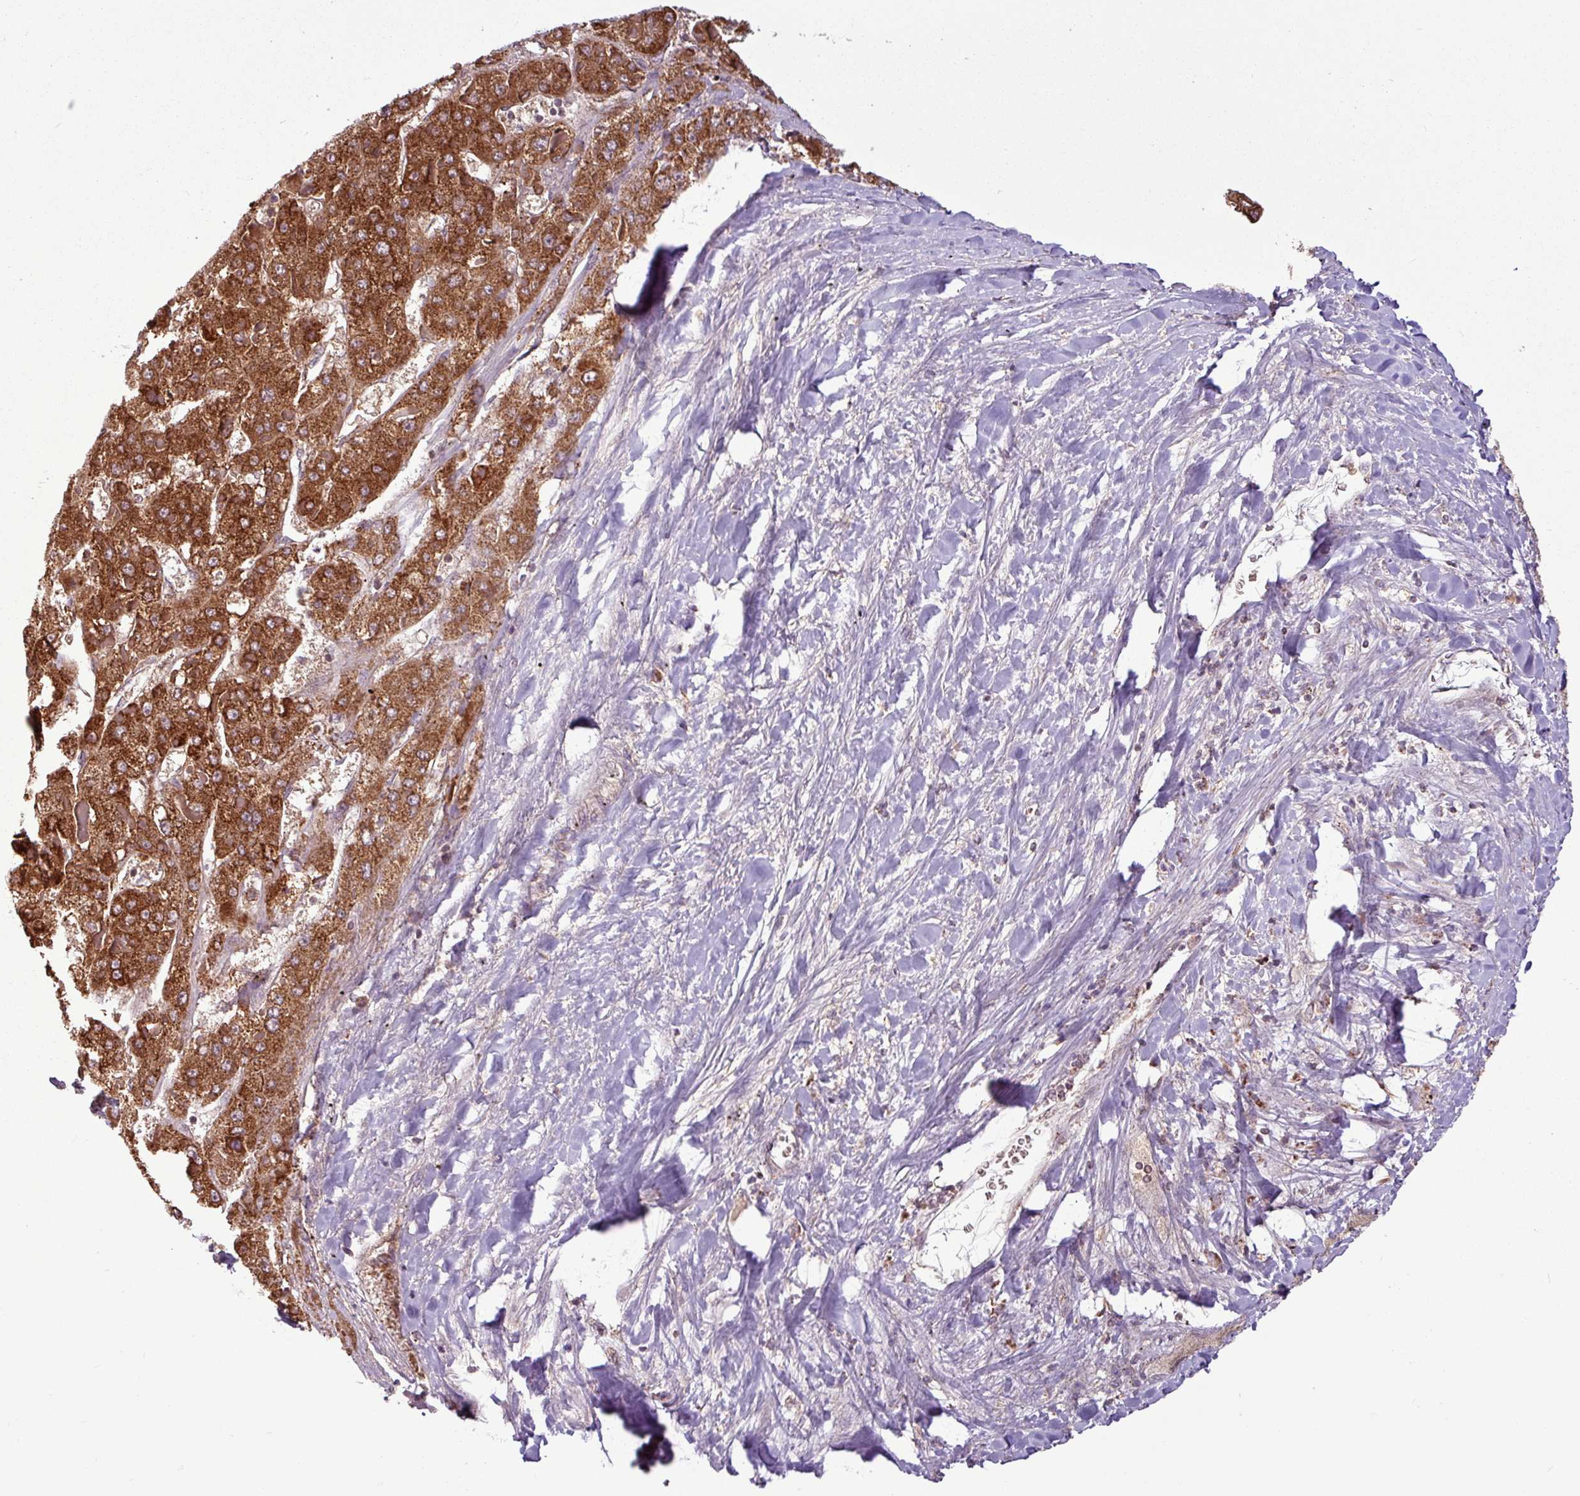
{"staining": {"intensity": "strong", "quantity": ">75%", "location": "cytoplasmic/membranous"}, "tissue": "liver cancer", "cell_type": "Tumor cells", "image_type": "cancer", "snomed": [{"axis": "morphology", "description": "Carcinoma, Hepatocellular, NOS"}, {"axis": "topography", "description": "Liver"}], "caption": "Protein positivity by immunohistochemistry (IHC) displays strong cytoplasmic/membranous expression in approximately >75% of tumor cells in liver hepatocellular carcinoma. (DAB (3,3'-diaminobenzidine) = brown stain, brightfield microscopy at high magnification).", "gene": "MCTP2", "patient": {"sex": "female", "age": 73}}